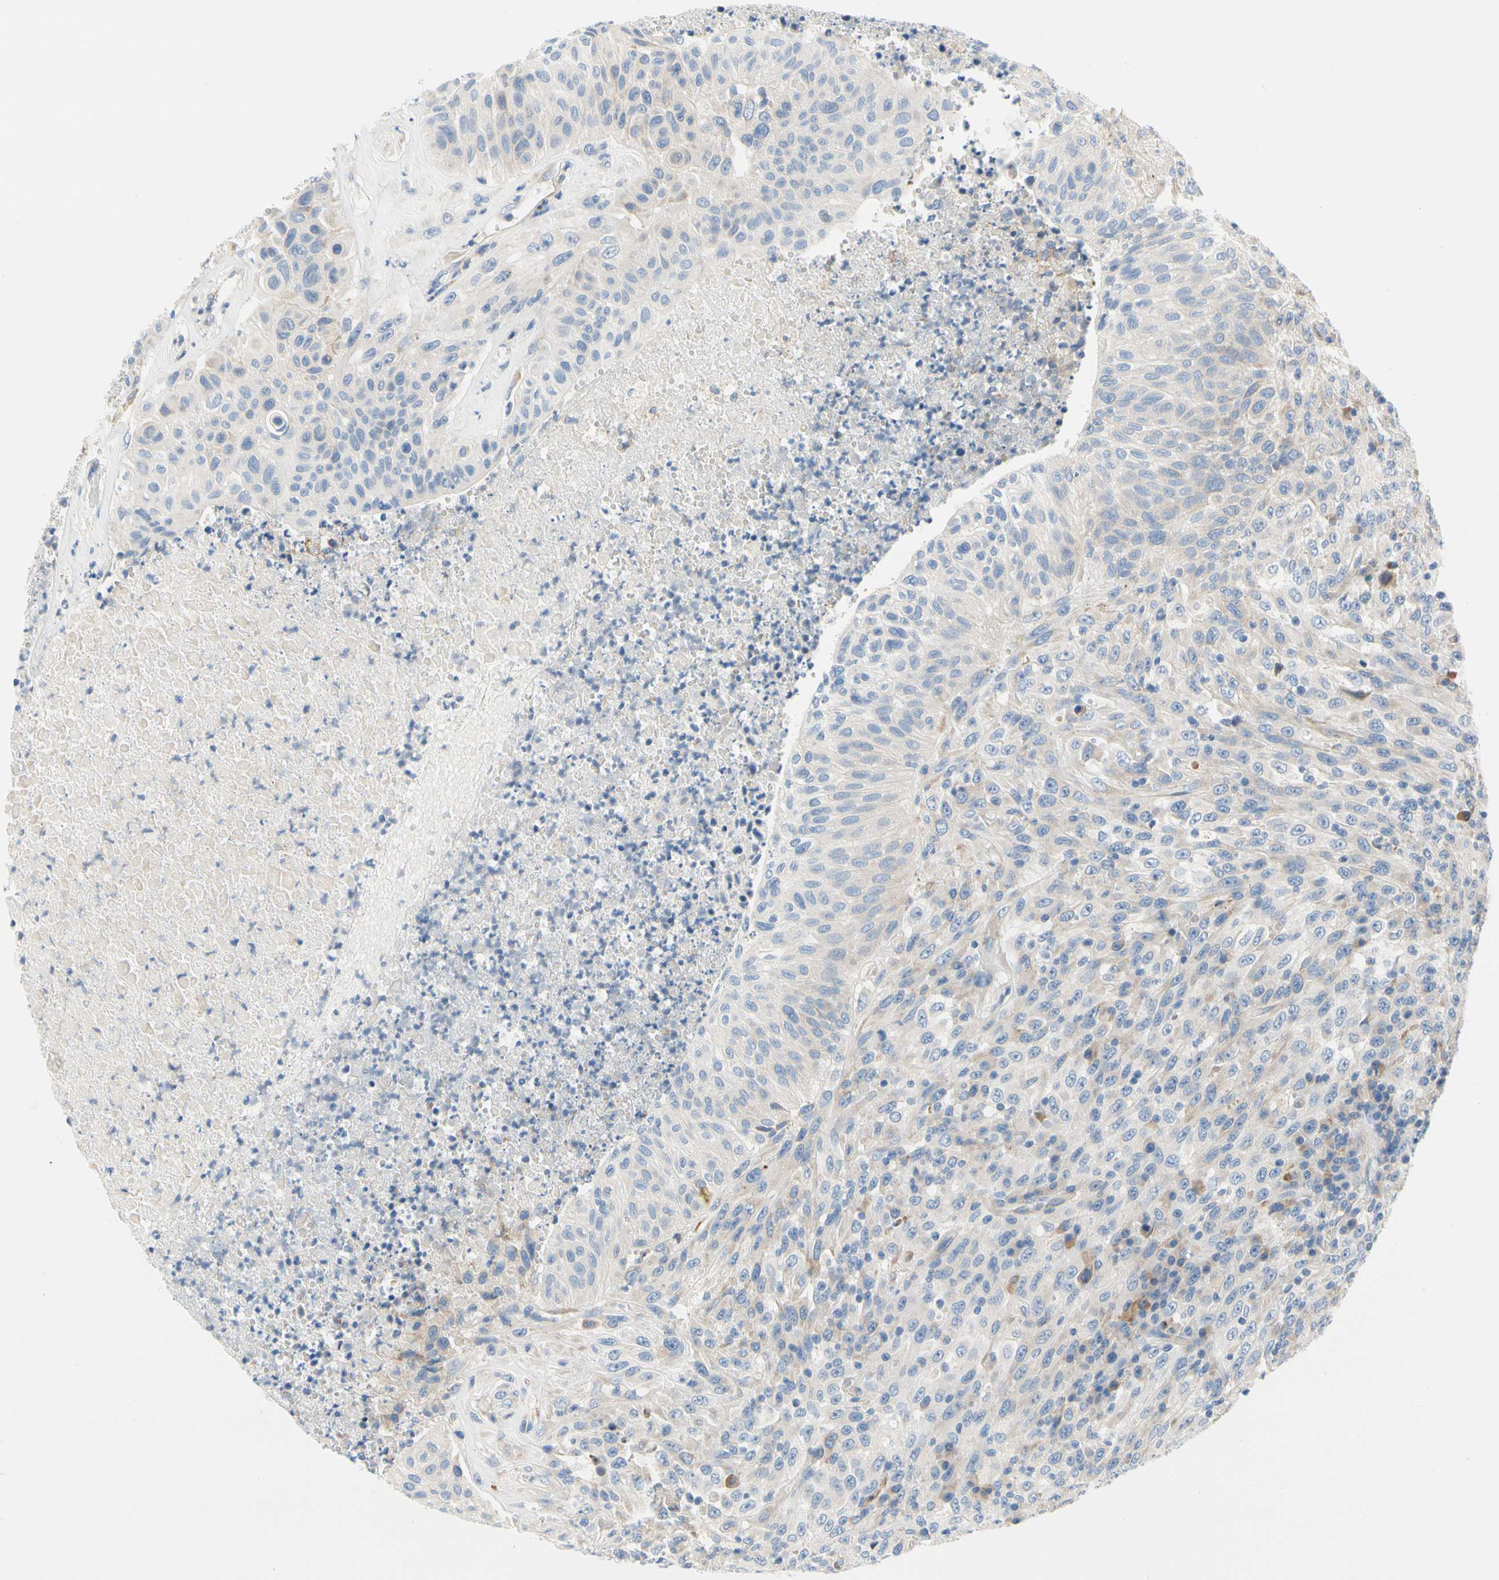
{"staining": {"intensity": "negative", "quantity": "none", "location": "none"}, "tissue": "urothelial cancer", "cell_type": "Tumor cells", "image_type": "cancer", "snomed": [{"axis": "morphology", "description": "Urothelial carcinoma, High grade"}, {"axis": "topography", "description": "Urinary bladder"}], "caption": "Protein analysis of urothelial carcinoma (high-grade) reveals no significant staining in tumor cells. The staining is performed using DAB (3,3'-diaminobenzidine) brown chromogen with nuclei counter-stained in using hematoxylin.", "gene": "STXBP1", "patient": {"sex": "male", "age": 66}}